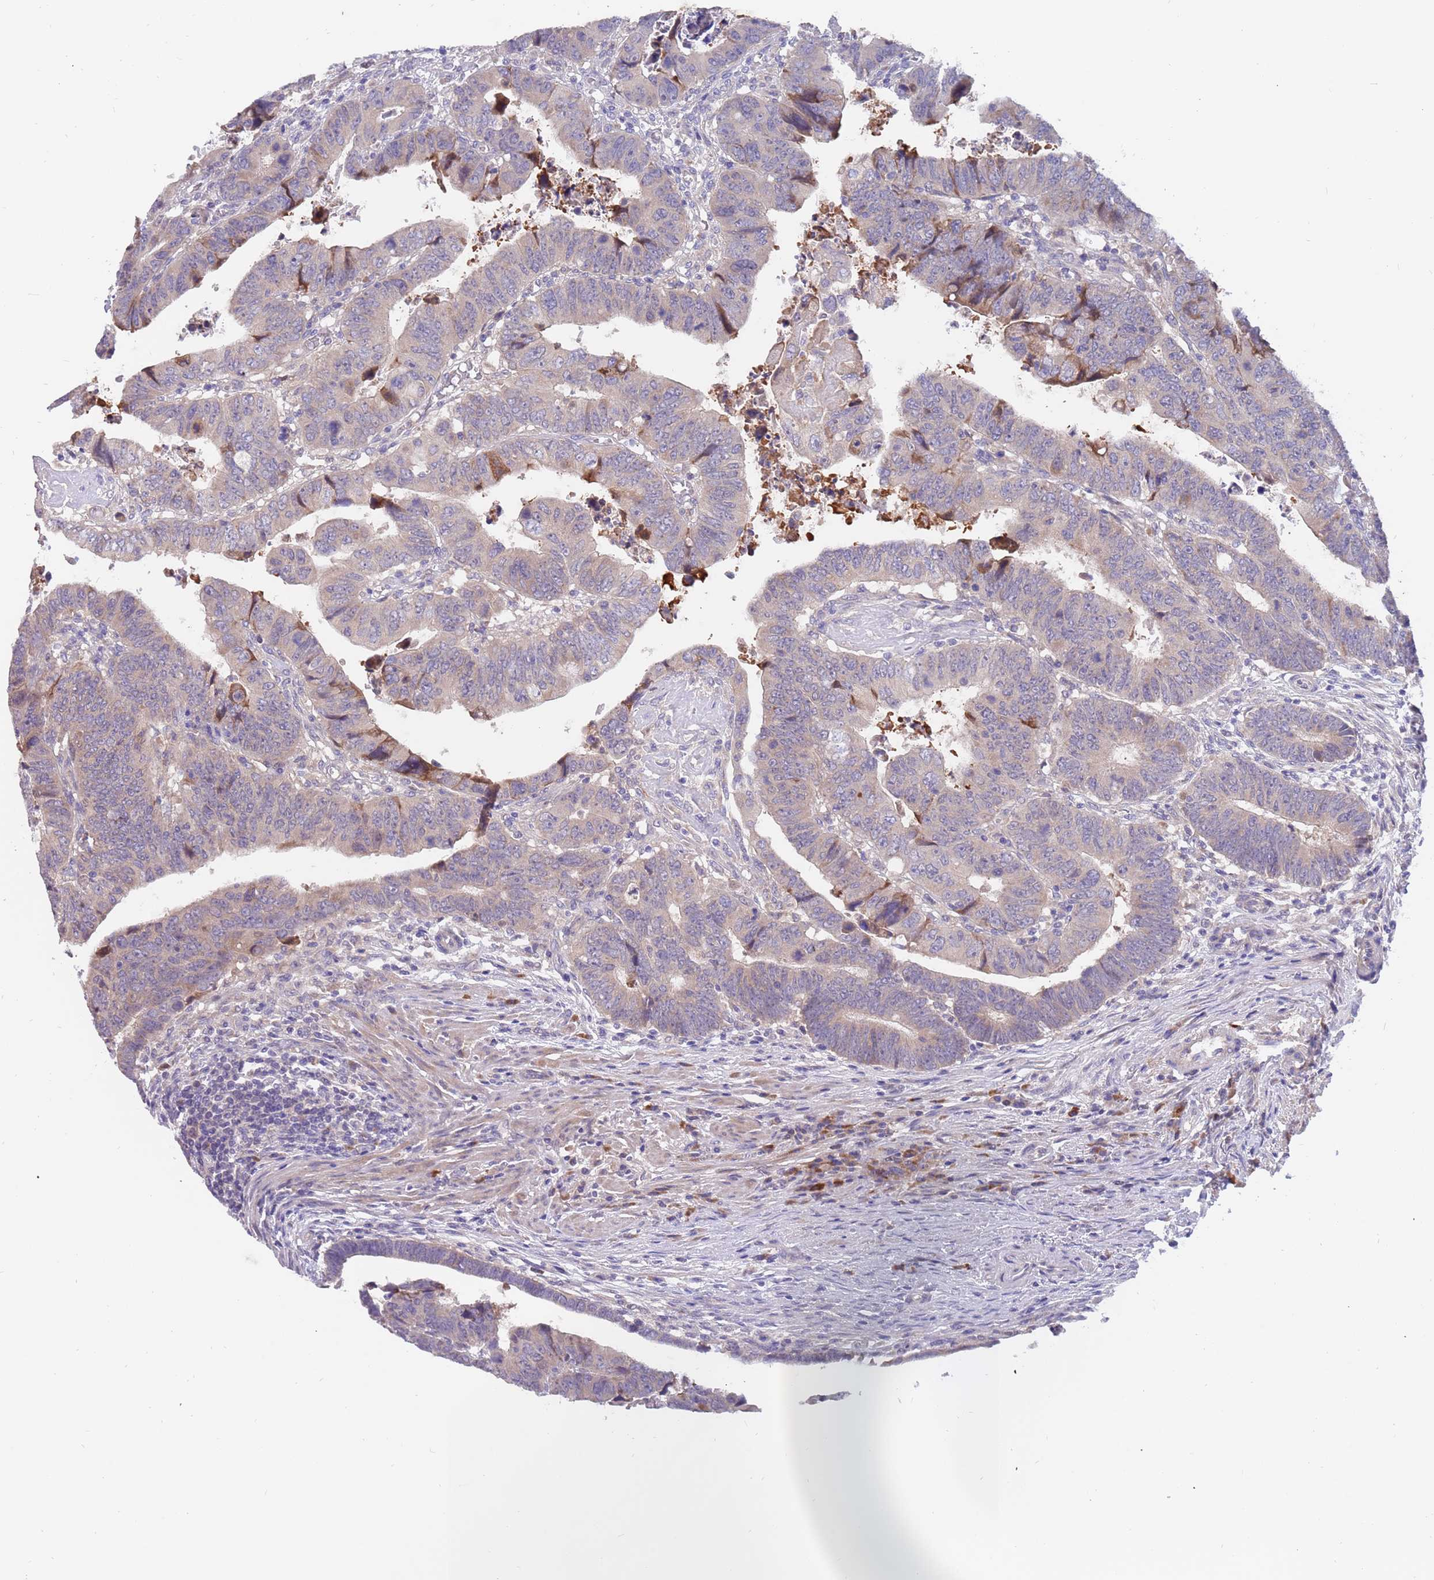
{"staining": {"intensity": "moderate", "quantity": "<25%", "location": "cytoplasmic/membranous"}, "tissue": "colorectal cancer", "cell_type": "Tumor cells", "image_type": "cancer", "snomed": [{"axis": "morphology", "description": "Normal tissue, NOS"}, {"axis": "morphology", "description": "Adenocarcinoma, NOS"}, {"axis": "topography", "description": "Rectum"}], "caption": "Adenocarcinoma (colorectal) was stained to show a protein in brown. There is low levels of moderate cytoplasmic/membranous expression in about <25% of tumor cells.", "gene": "ZNF746", "patient": {"sex": "female", "age": 65}}